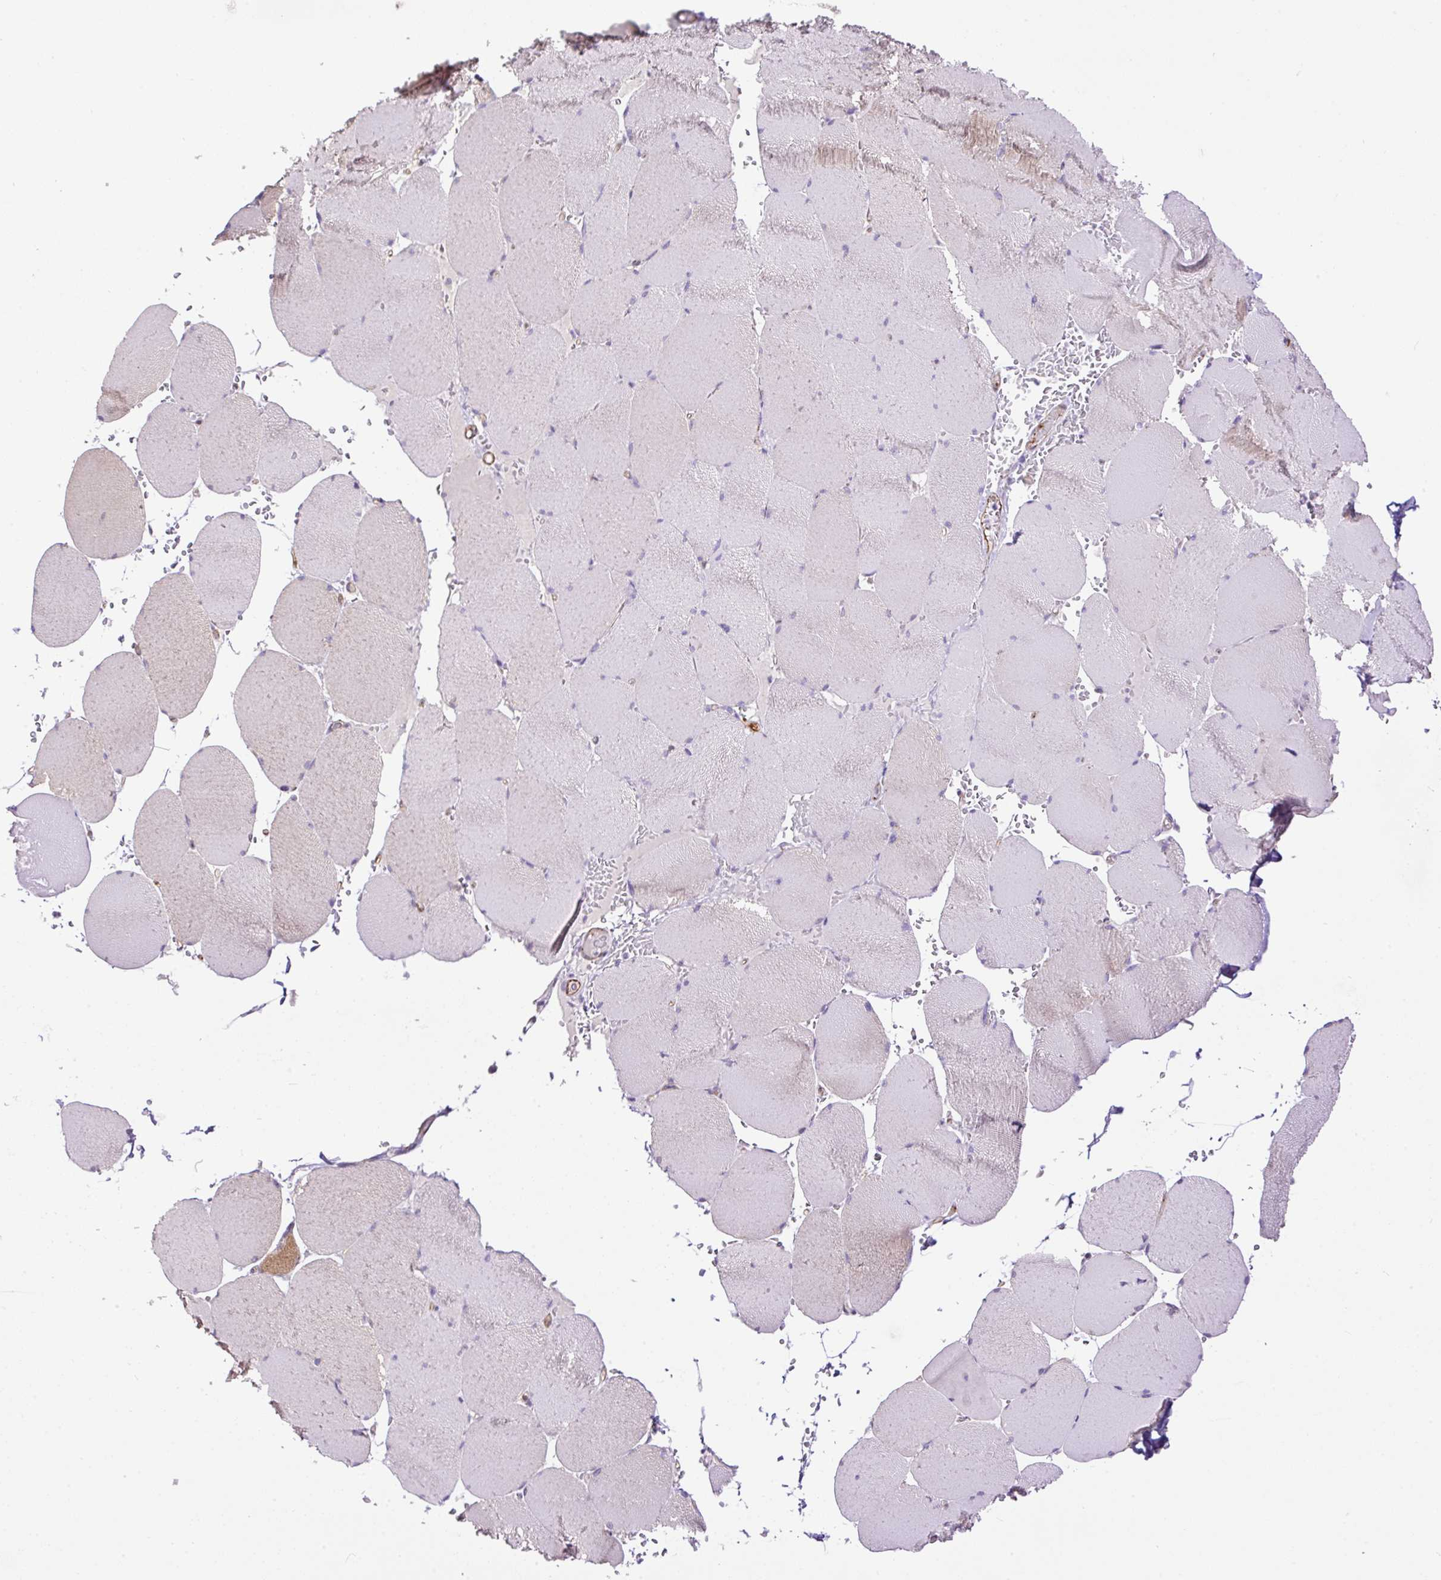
{"staining": {"intensity": "negative", "quantity": "none", "location": "none"}, "tissue": "skeletal muscle", "cell_type": "Myocytes", "image_type": "normal", "snomed": [{"axis": "morphology", "description": "Normal tissue, NOS"}, {"axis": "topography", "description": "Skeletal muscle"}, {"axis": "topography", "description": "Head-Neck"}], "caption": "The immunohistochemistry micrograph has no significant positivity in myocytes of skeletal muscle. Brightfield microscopy of immunohistochemistry stained with DAB (brown) and hematoxylin (blue), captured at high magnification.", "gene": "MAGEB16", "patient": {"sex": "male", "age": 66}}